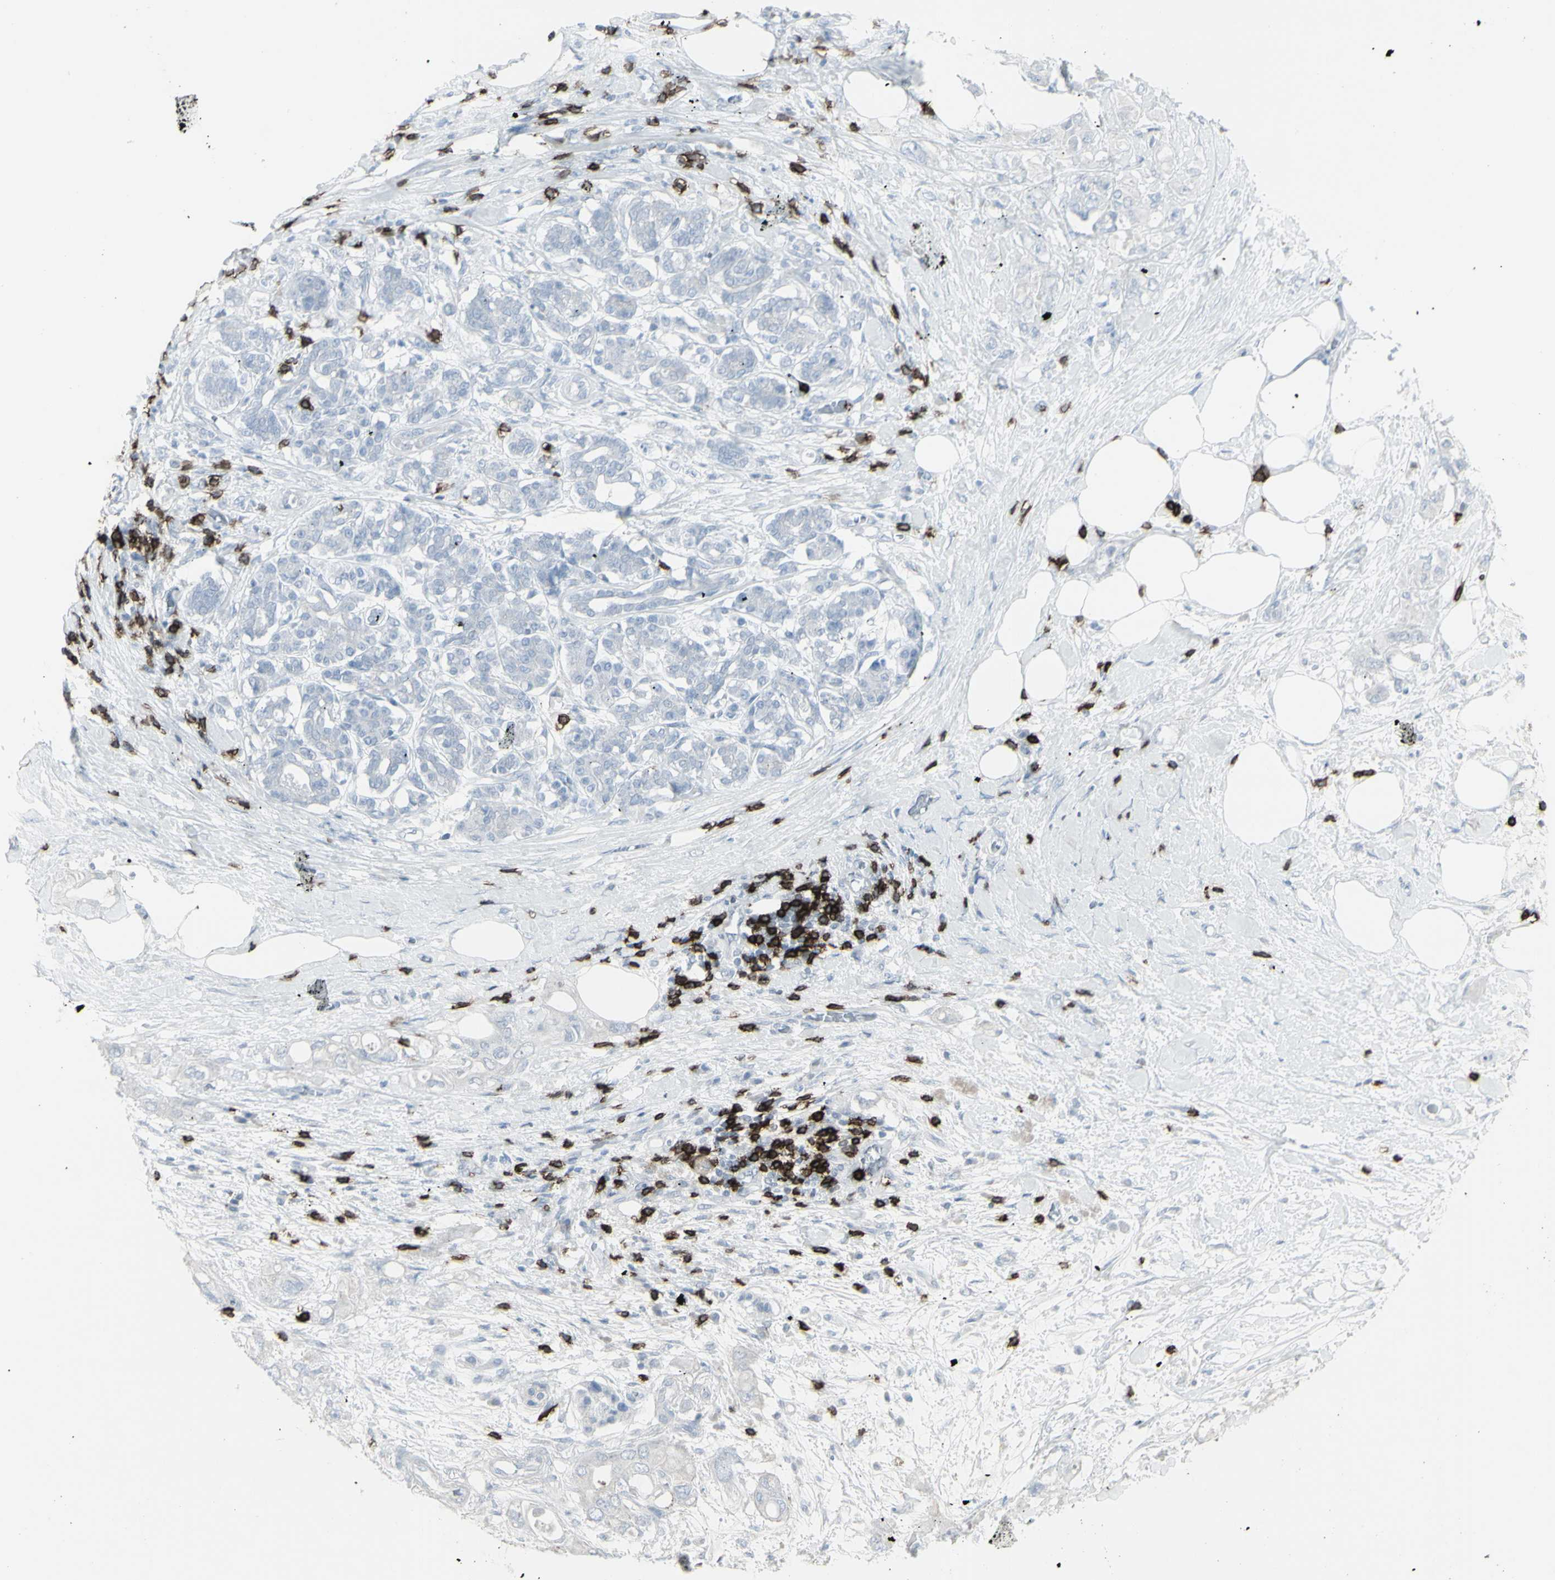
{"staining": {"intensity": "negative", "quantity": "none", "location": "none"}, "tissue": "pancreatic cancer", "cell_type": "Tumor cells", "image_type": "cancer", "snomed": [{"axis": "morphology", "description": "Adenocarcinoma, NOS"}, {"axis": "topography", "description": "Pancreas"}], "caption": "IHC of adenocarcinoma (pancreatic) exhibits no positivity in tumor cells. (Stains: DAB (3,3'-diaminobenzidine) immunohistochemistry with hematoxylin counter stain, Microscopy: brightfield microscopy at high magnification).", "gene": "CD247", "patient": {"sex": "female", "age": 56}}